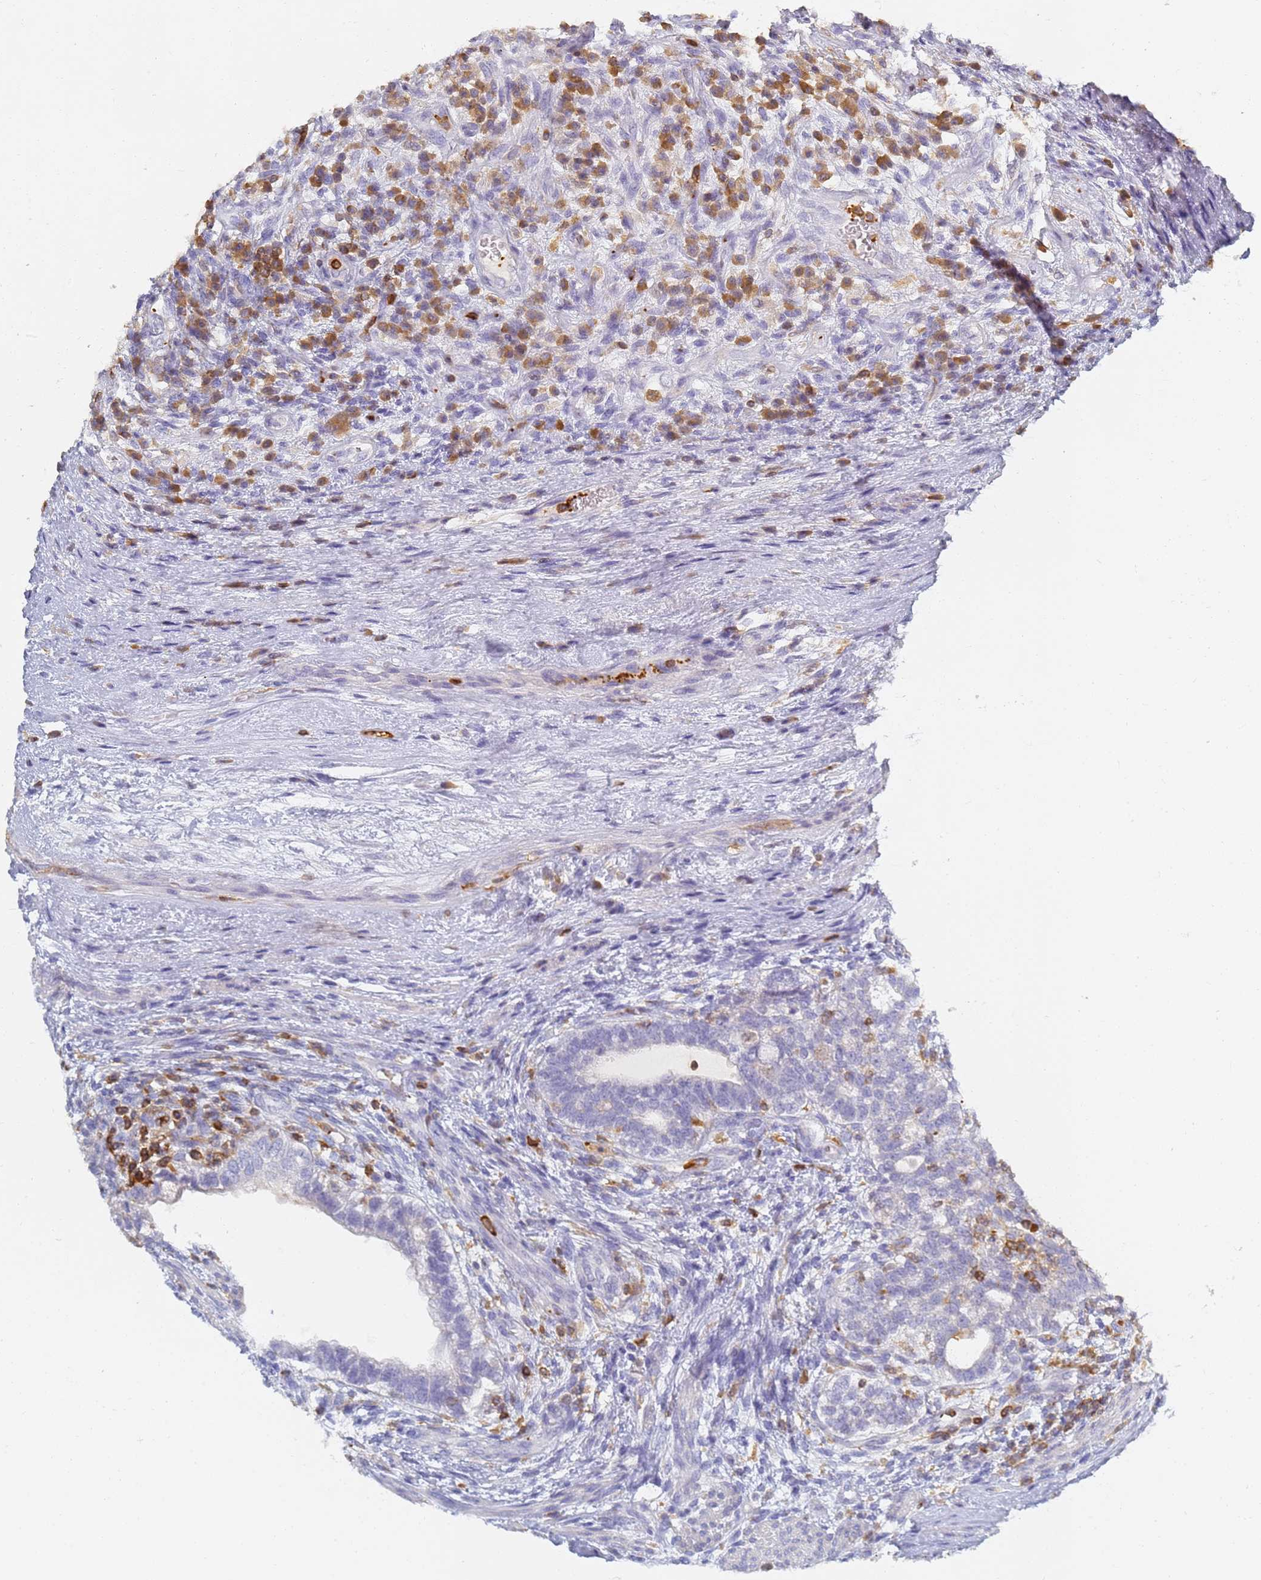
{"staining": {"intensity": "negative", "quantity": "none", "location": "none"}, "tissue": "testis cancer", "cell_type": "Tumor cells", "image_type": "cancer", "snomed": [{"axis": "morphology", "description": "Carcinoma, Embryonal, NOS"}, {"axis": "topography", "description": "Testis"}], "caption": "Tumor cells show no significant protein staining in testis embryonal carcinoma.", "gene": "BIN2", "patient": {"sex": "male", "age": 26}}